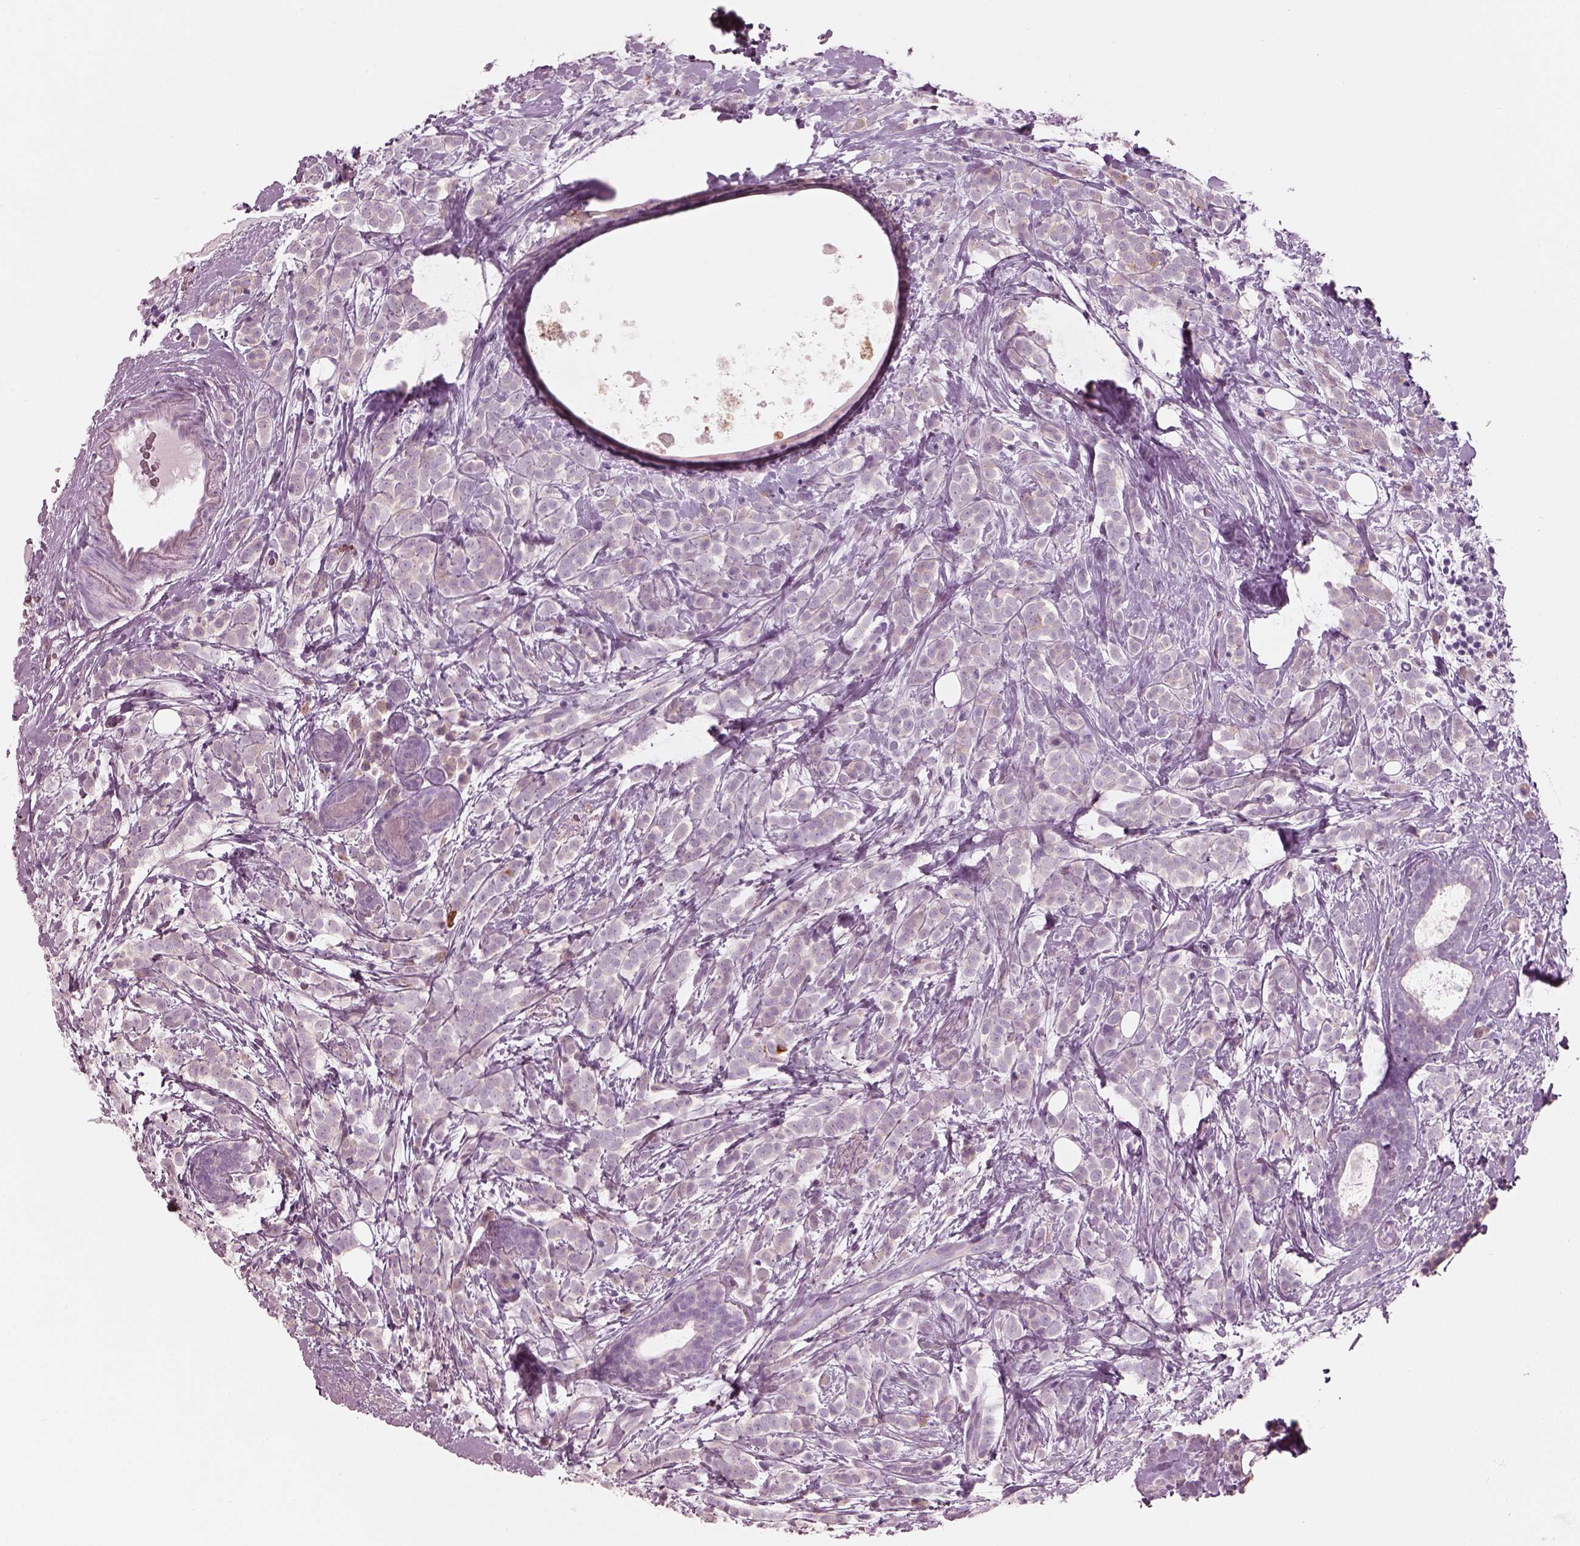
{"staining": {"intensity": "negative", "quantity": "none", "location": "none"}, "tissue": "breast cancer", "cell_type": "Tumor cells", "image_type": "cancer", "snomed": [{"axis": "morphology", "description": "Lobular carcinoma"}, {"axis": "topography", "description": "Breast"}], "caption": "The immunohistochemistry micrograph has no significant staining in tumor cells of breast cancer (lobular carcinoma) tissue. Nuclei are stained in blue.", "gene": "SLC27A2", "patient": {"sex": "female", "age": 49}}